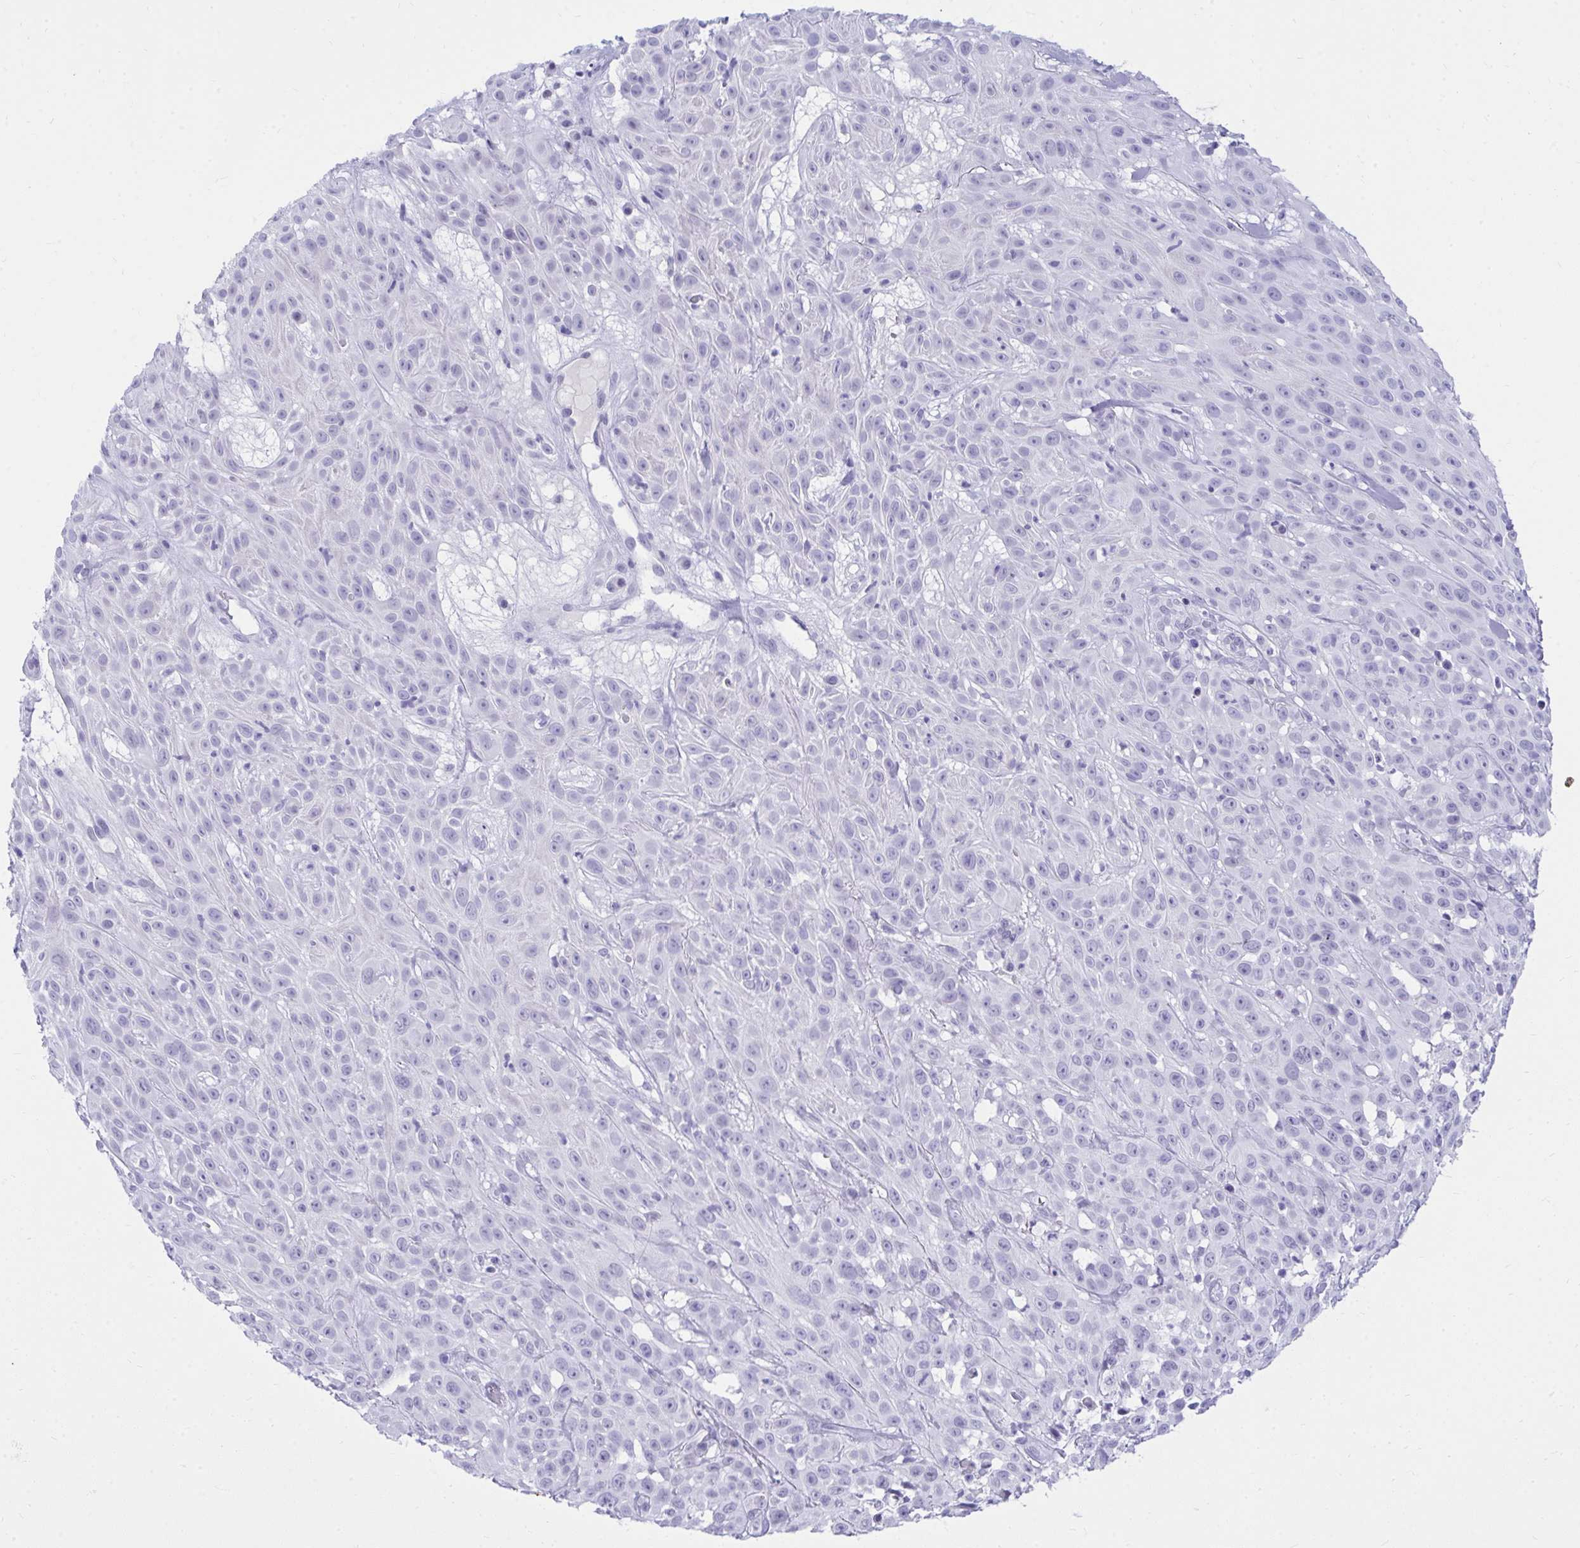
{"staining": {"intensity": "negative", "quantity": "none", "location": "none"}, "tissue": "skin cancer", "cell_type": "Tumor cells", "image_type": "cancer", "snomed": [{"axis": "morphology", "description": "Squamous cell carcinoma, NOS"}, {"axis": "topography", "description": "Skin"}], "caption": "Immunohistochemical staining of skin cancer demonstrates no significant staining in tumor cells.", "gene": "OR5F1", "patient": {"sex": "male", "age": 82}}